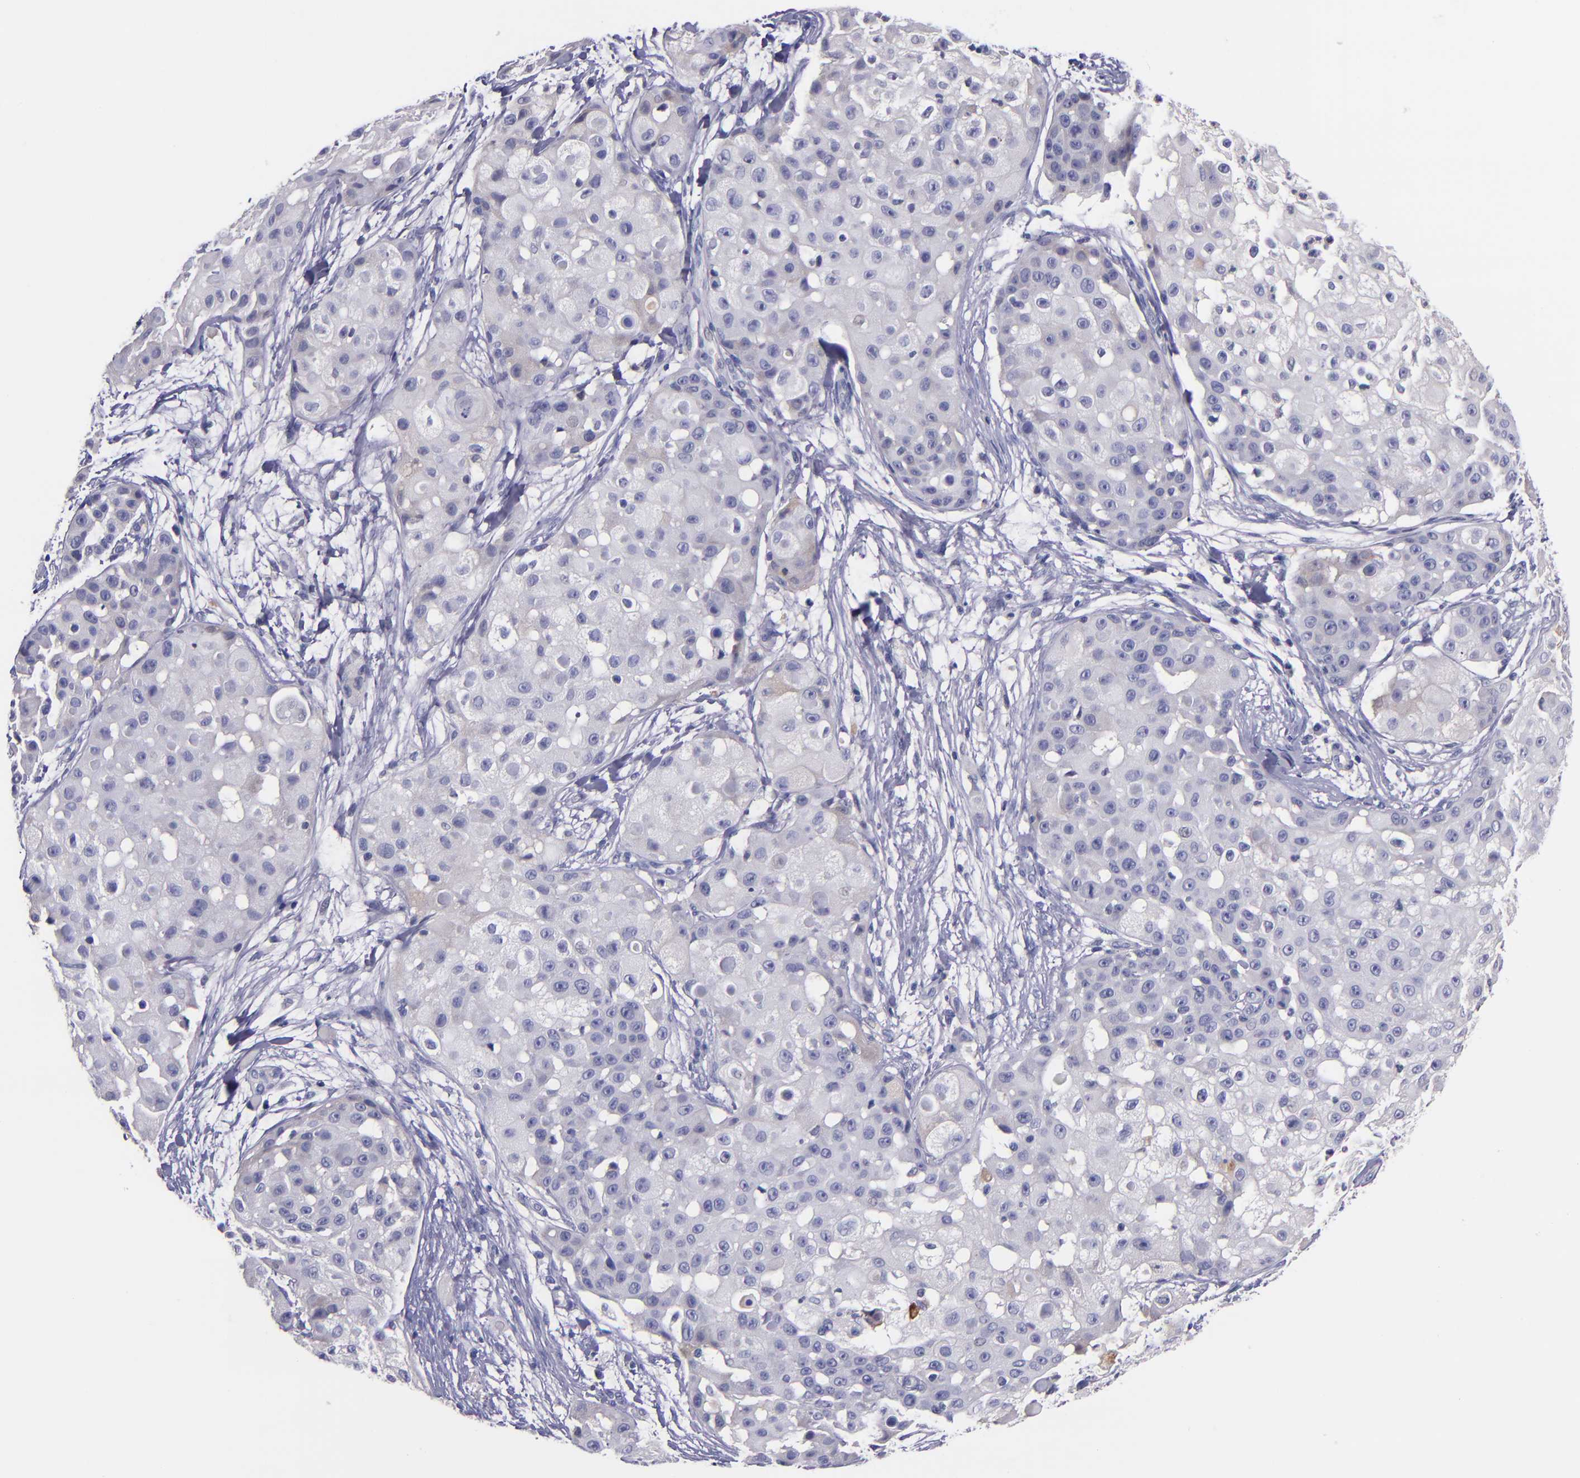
{"staining": {"intensity": "negative", "quantity": "none", "location": "none"}, "tissue": "skin cancer", "cell_type": "Tumor cells", "image_type": "cancer", "snomed": [{"axis": "morphology", "description": "Squamous cell carcinoma, NOS"}, {"axis": "topography", "description": "Skin"}], "caption": "There is no significant positivity in tumor cells of squamous cell carcinoma (skin). (DAB immunohistochemistry (IHC) visualized using brightfield microscopy, high magnification).", "gene": "RBP4", "patient": {"sex": "female", "age": 57}}